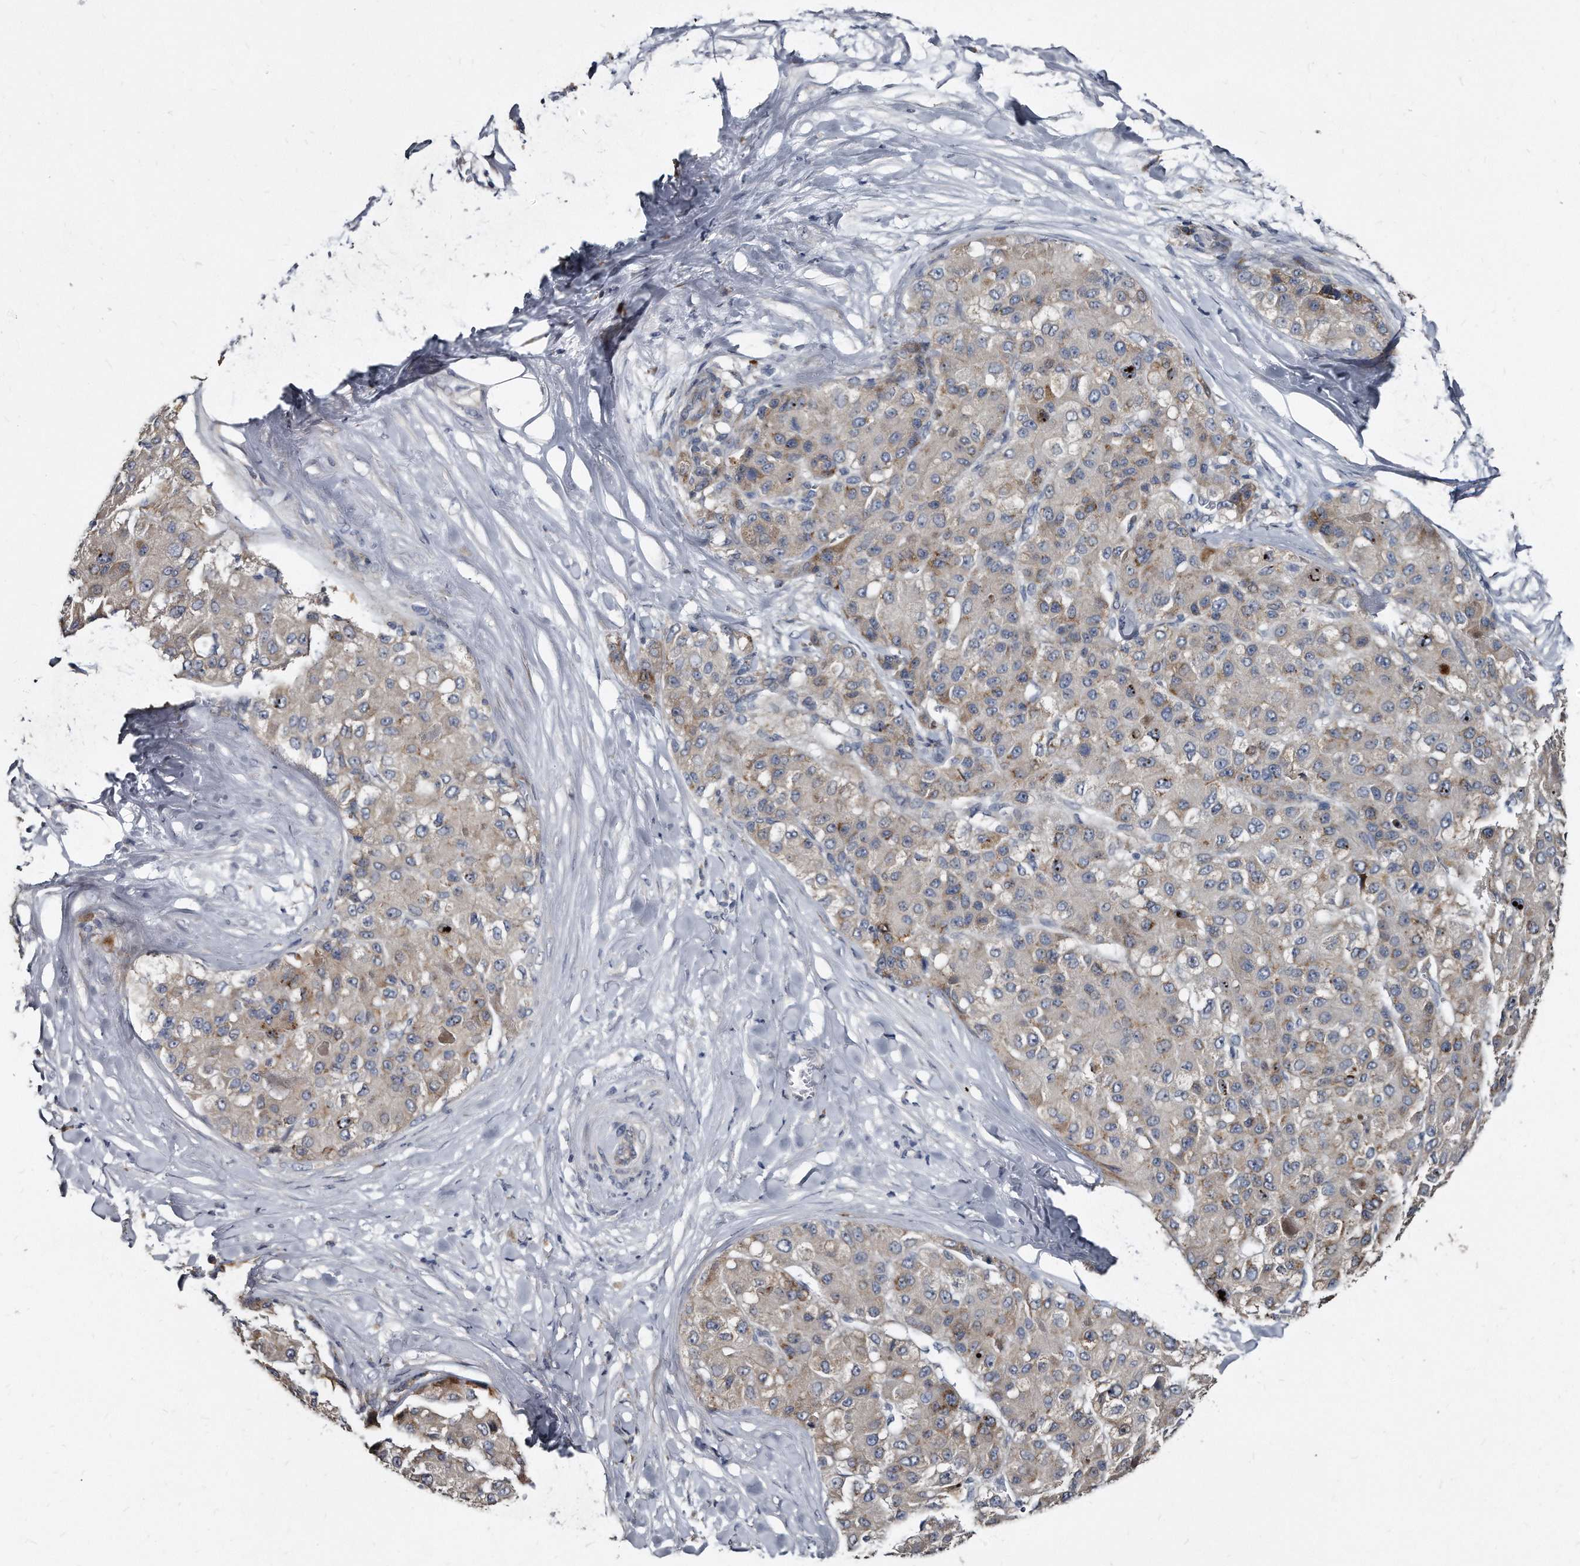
{"staining": {"intensity": "moderate", "quantity": "<25%", "location": "cytoplasmic/membranous"}, "tissue": "liver cancer", "cell_type": "Tumor cells", "image_type": "cancer", "snomed": [{"axis": "morphology", "description": "Carcinoma, Hepatocellular, NOS"}, {"axis": "topography", "description": "Liver"}], "caption": "IHC histopathology image of human liver hepatocellular carcinoma stained for a protein (brown), which shows low levels of moderate cytoplasmic/membranous positivity in approximately <25% of tumor cells.", "gene": "KLHDC3", "patient": {"sex": "male", "age": 80}}